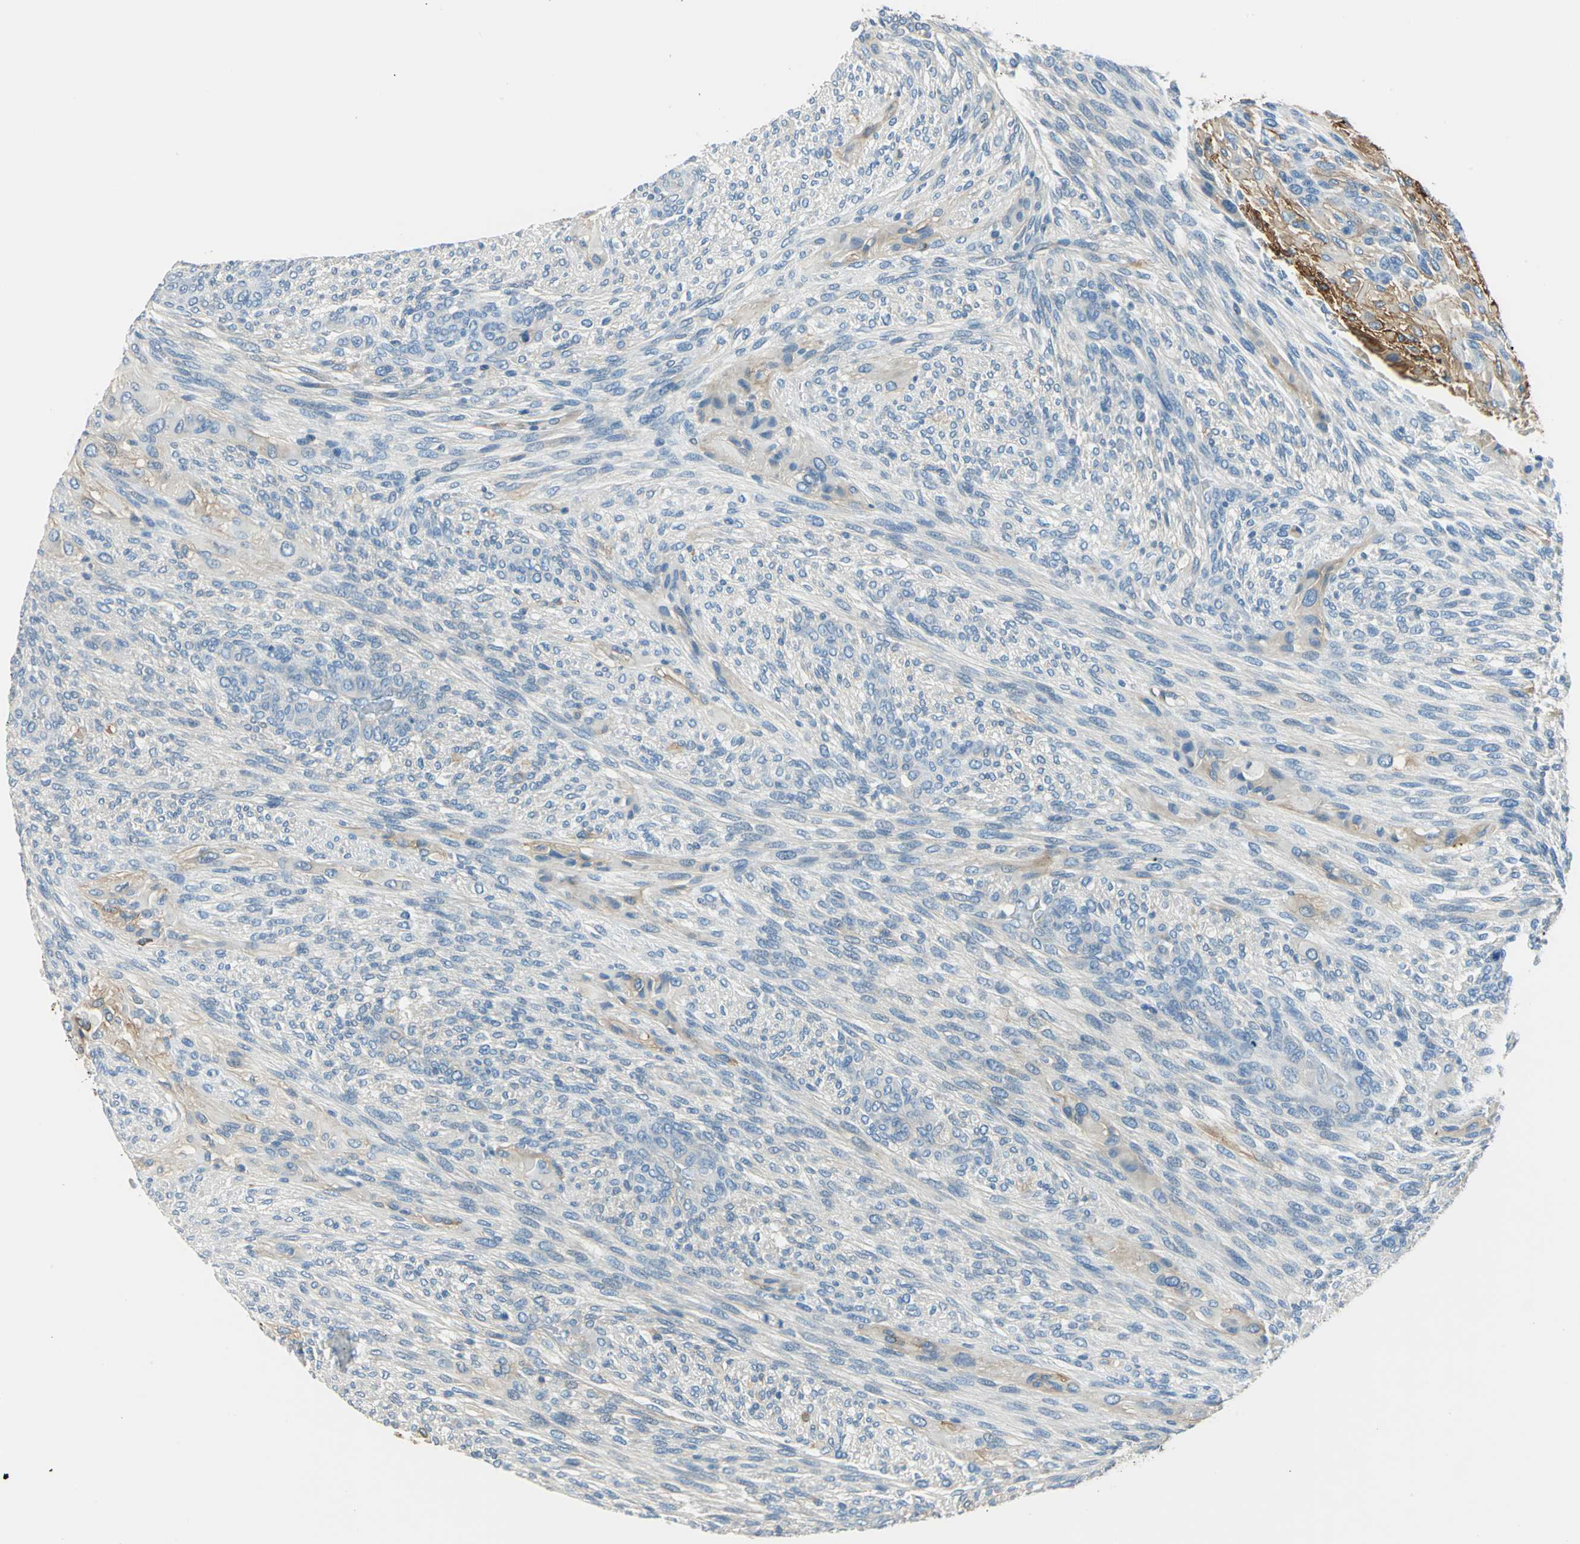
{"staining": {"intensity": "negative", "quantity": "none", "location": "none"}, "tissue": "glioma", "cell_type": "Tumor cells", "image_type": "cancer", "snomed": [{"axis": "morphology", "description": "Glioma, malignant, High grade"}, {"axis": "topography", "description": "Cerebral cortex"}], "caption": "Immunohistochemical staining of human glioma displays no significant staining in tumor cells.", "gene": "AKAP12", "patient": {"sex": "female", "age": 55}}